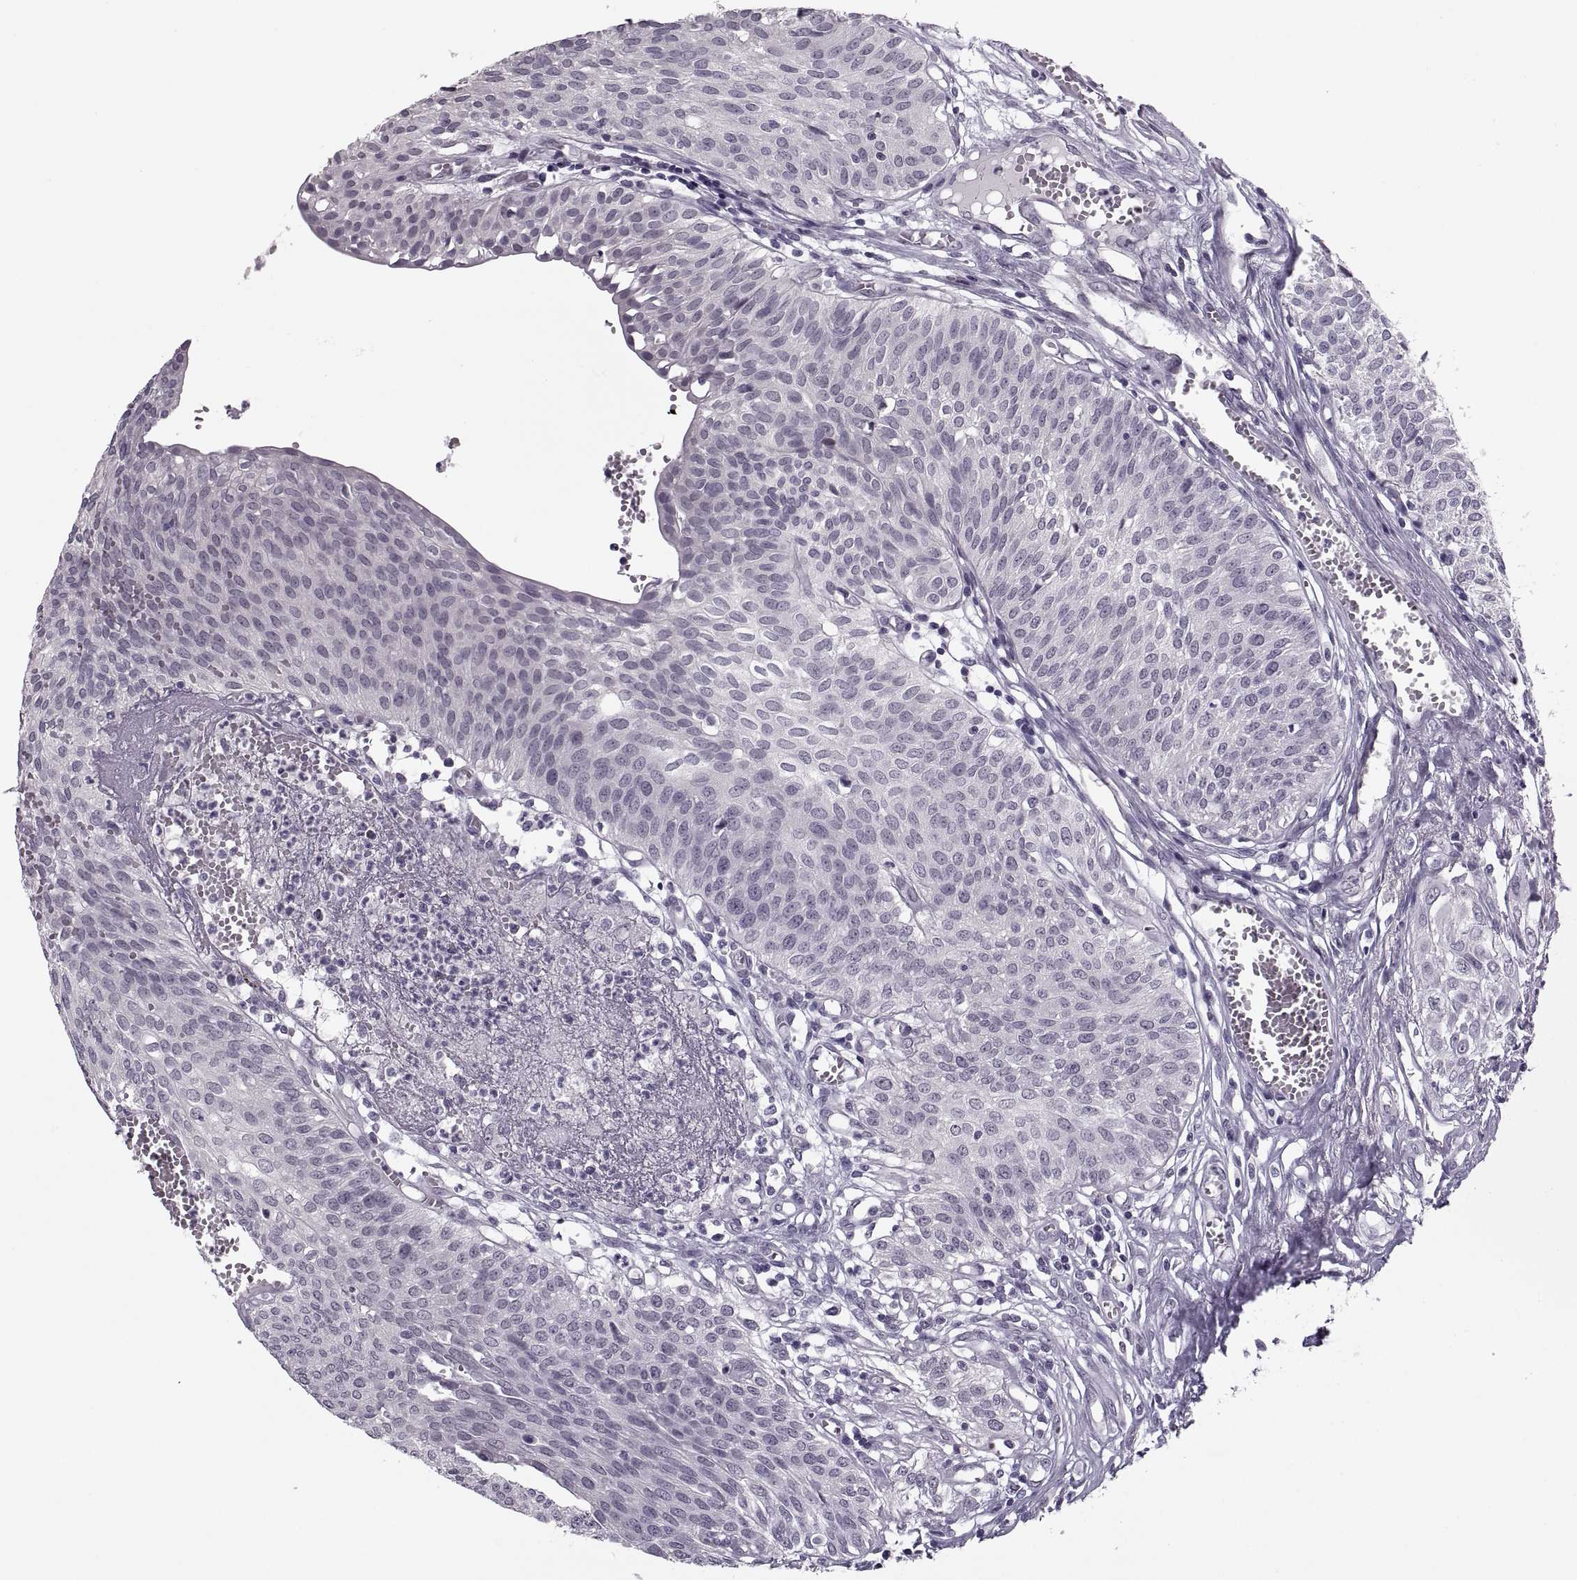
{"staining": {"intensity": "negative", "quantity": "none", "location": "none"}, "tissue": "urothelial cancer", "cell_type": "Tumor cells", "image_type": "cancer", "snomed": [{"axis": "morphology", "description": "Urothelial carcinoma, High grade"}, {"axis": "topography", "description": "Urinary bladder"}], "caption": "Human urothelial carcinoma (high-grade) stained for a protein using immunohistochemistry displays no expression in tumor cells.", "gene": "PAGE5", "patient": {"sex": "male", "age": 57}}